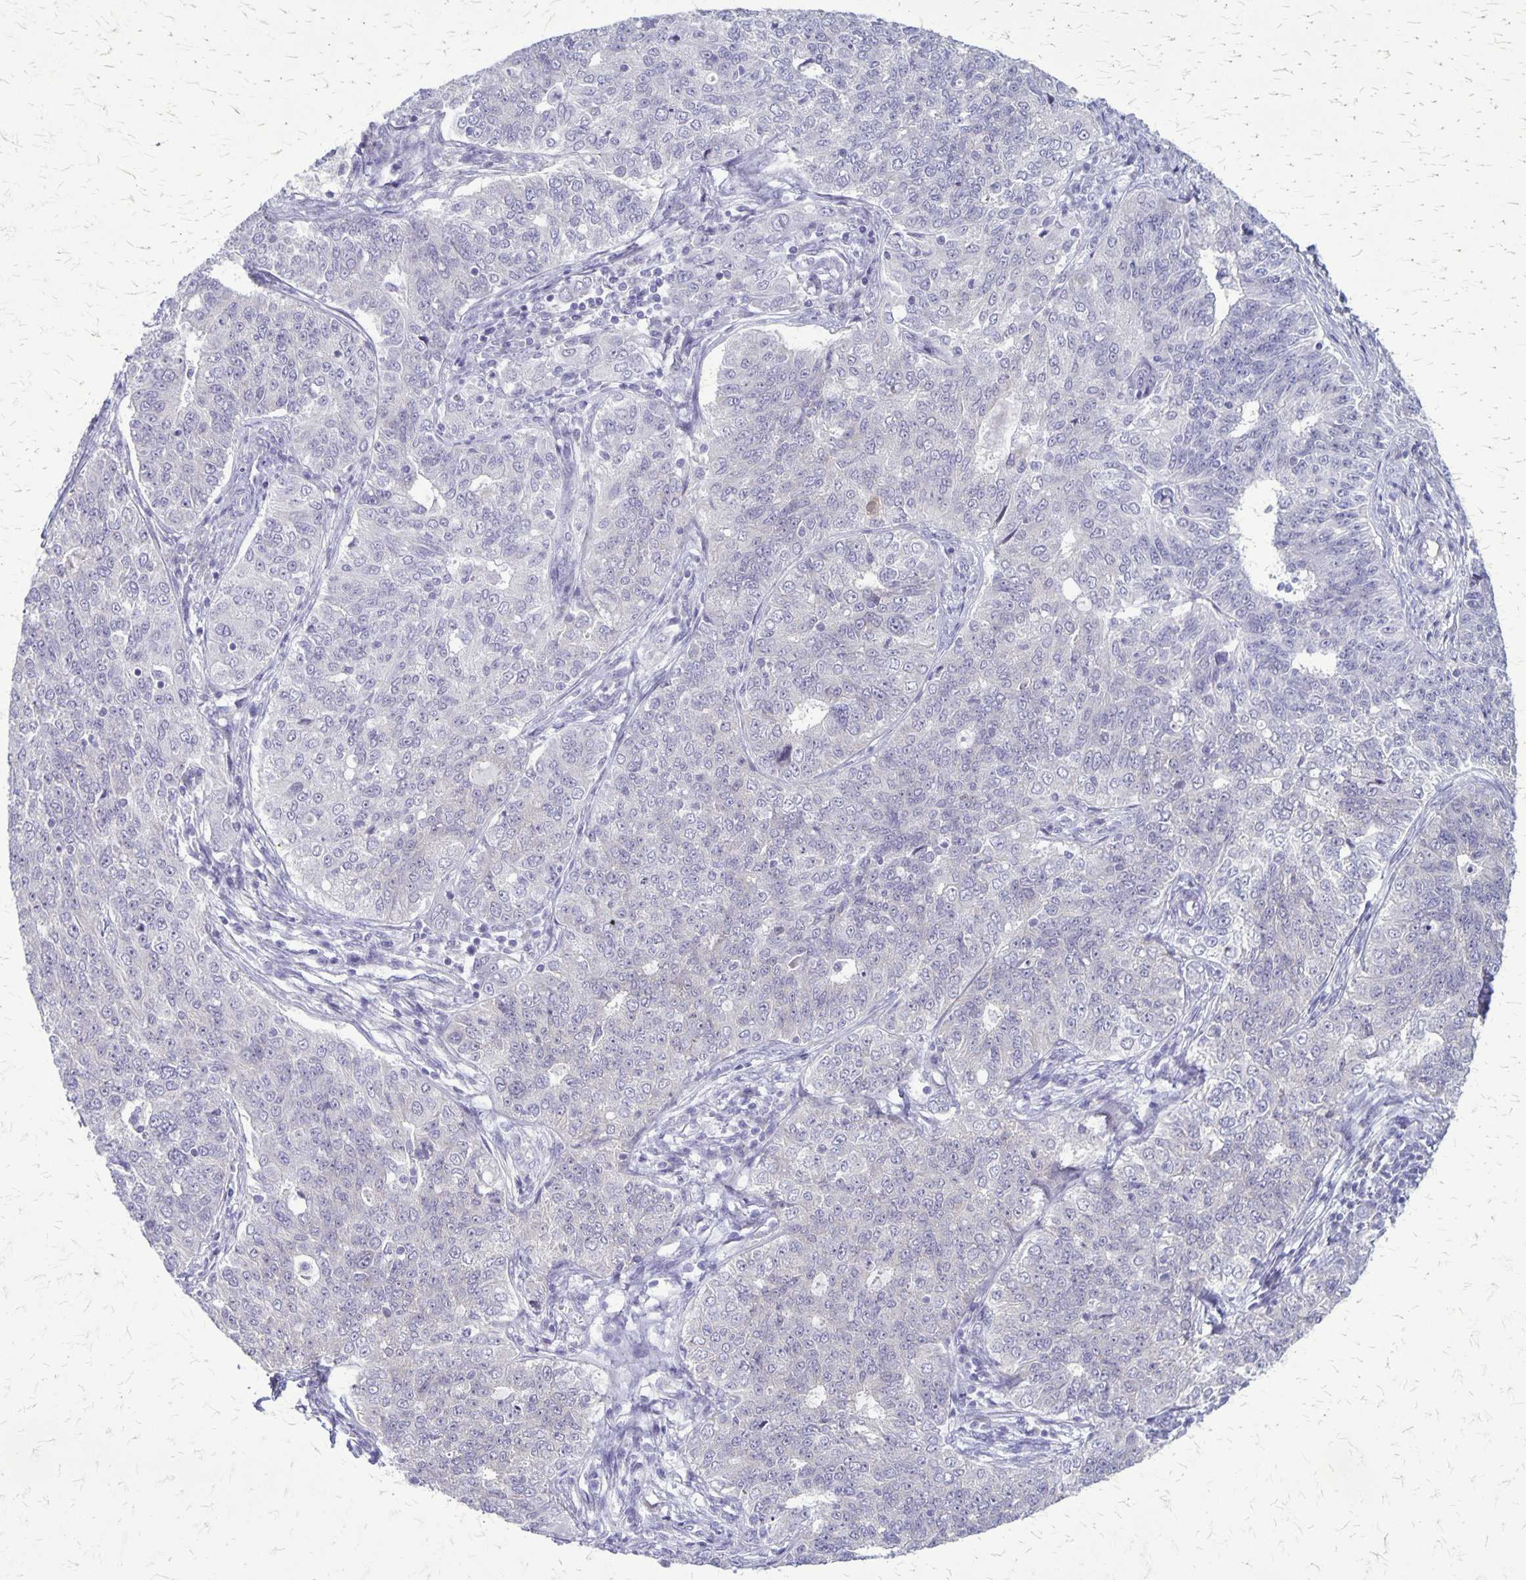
{"staining": {"intensity": "negative", "quantity": "none", "location": "none"}, "tissue": "endometrial cancer", "cell_type": "Tumor cells", "image_type": "cancer", "snomed": [{"axis": "morphology", "description": "Adenocarcinoma, NOS"}, {"axis": "topography", "description": "Endometrium"}], "caption": "Micrograph shows no protein expression in tumor cells of endometrial cancer tissue.", "gene": "PLXNB3", "patient": {"sex": "female", "age": 43}}